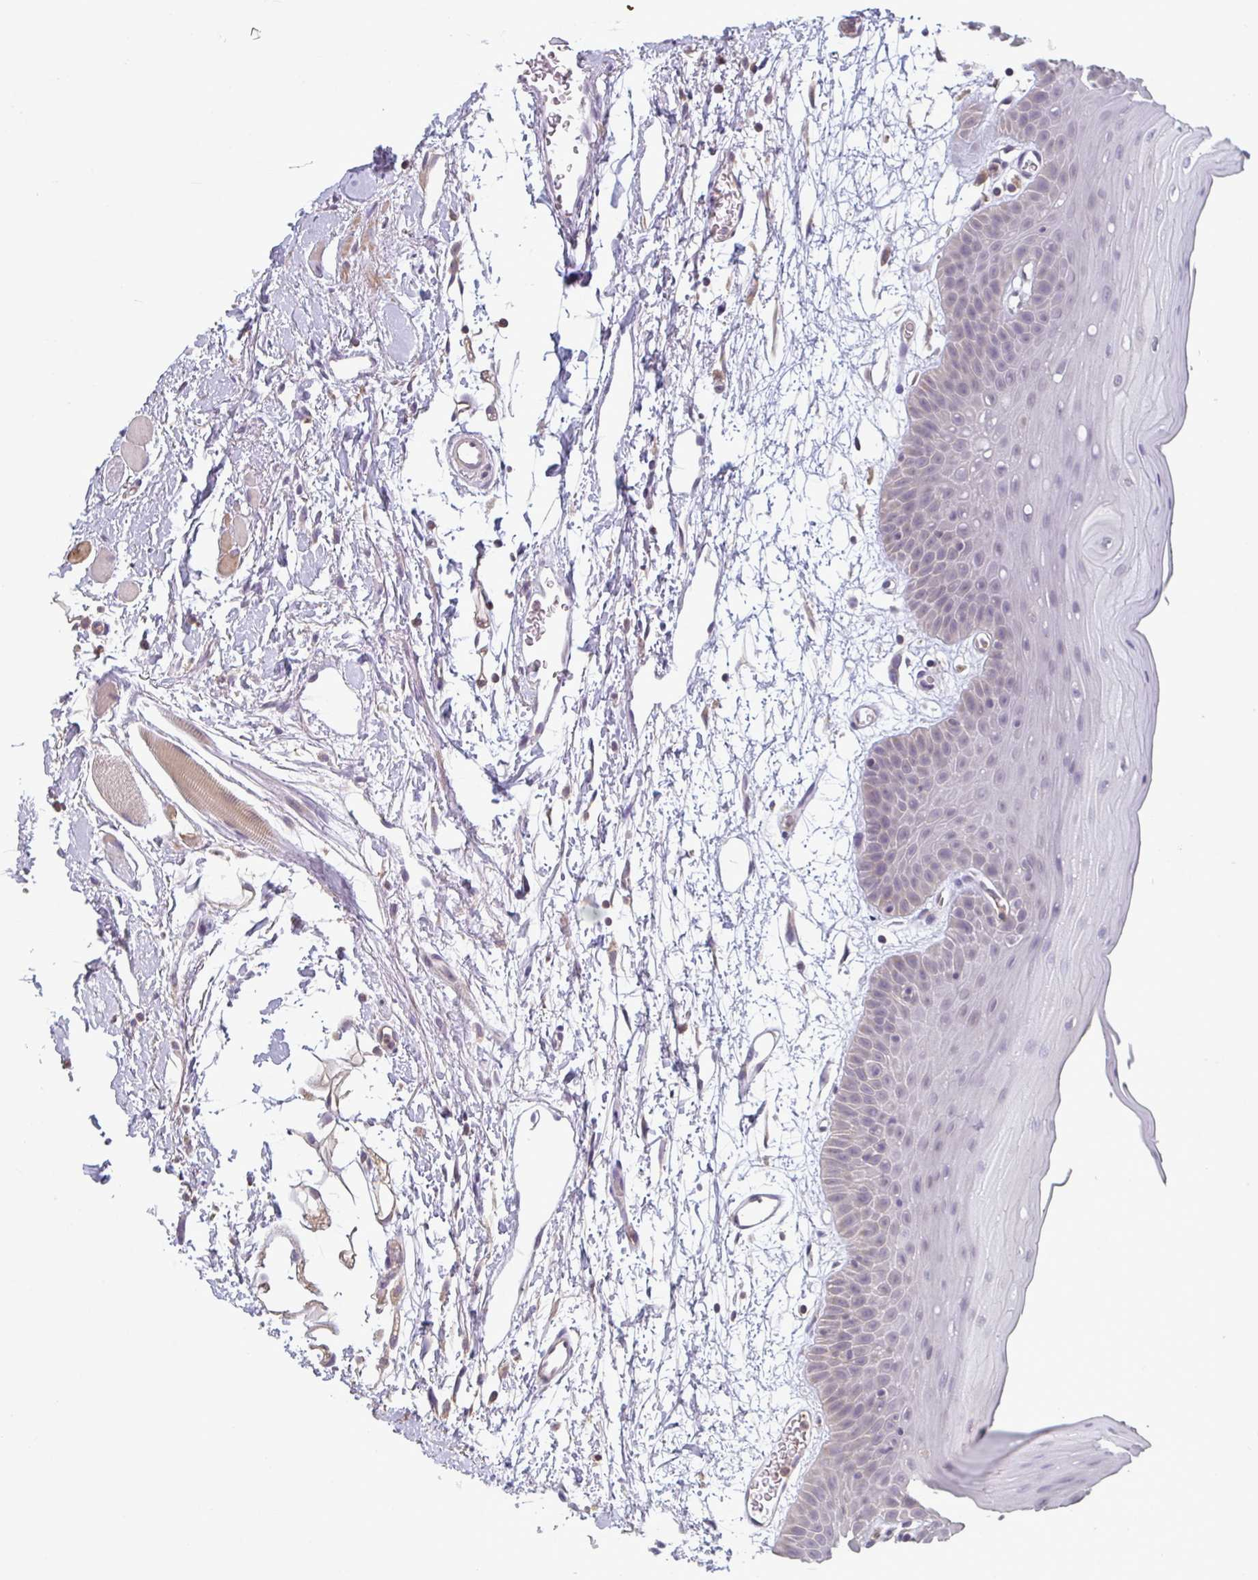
{"staining": {"intensity": "negative", "quantity": "none", "location": "none"}, "tissue": "oral mucosa", "cell_type": "Squamous epithelial cells", "image_type": "normal", "snomed": [{"axis": "morphology", "description": "Normal tissue, NOS"}, {"axis": "topography", "description": "Oral tissue"}, {"axis": "topography", "description": "Tounge, NOS"}], "caption": "An immunohistochemistry micrograph of unremarkable oral mucosa is shown. There is no staining in squamous epithelial cells of oral mucosa. (DAB immunohistochemistry with hematoxylin counter stain).", "gene": "CXCR1", "patient": {"sex": "female", "age": 59}}